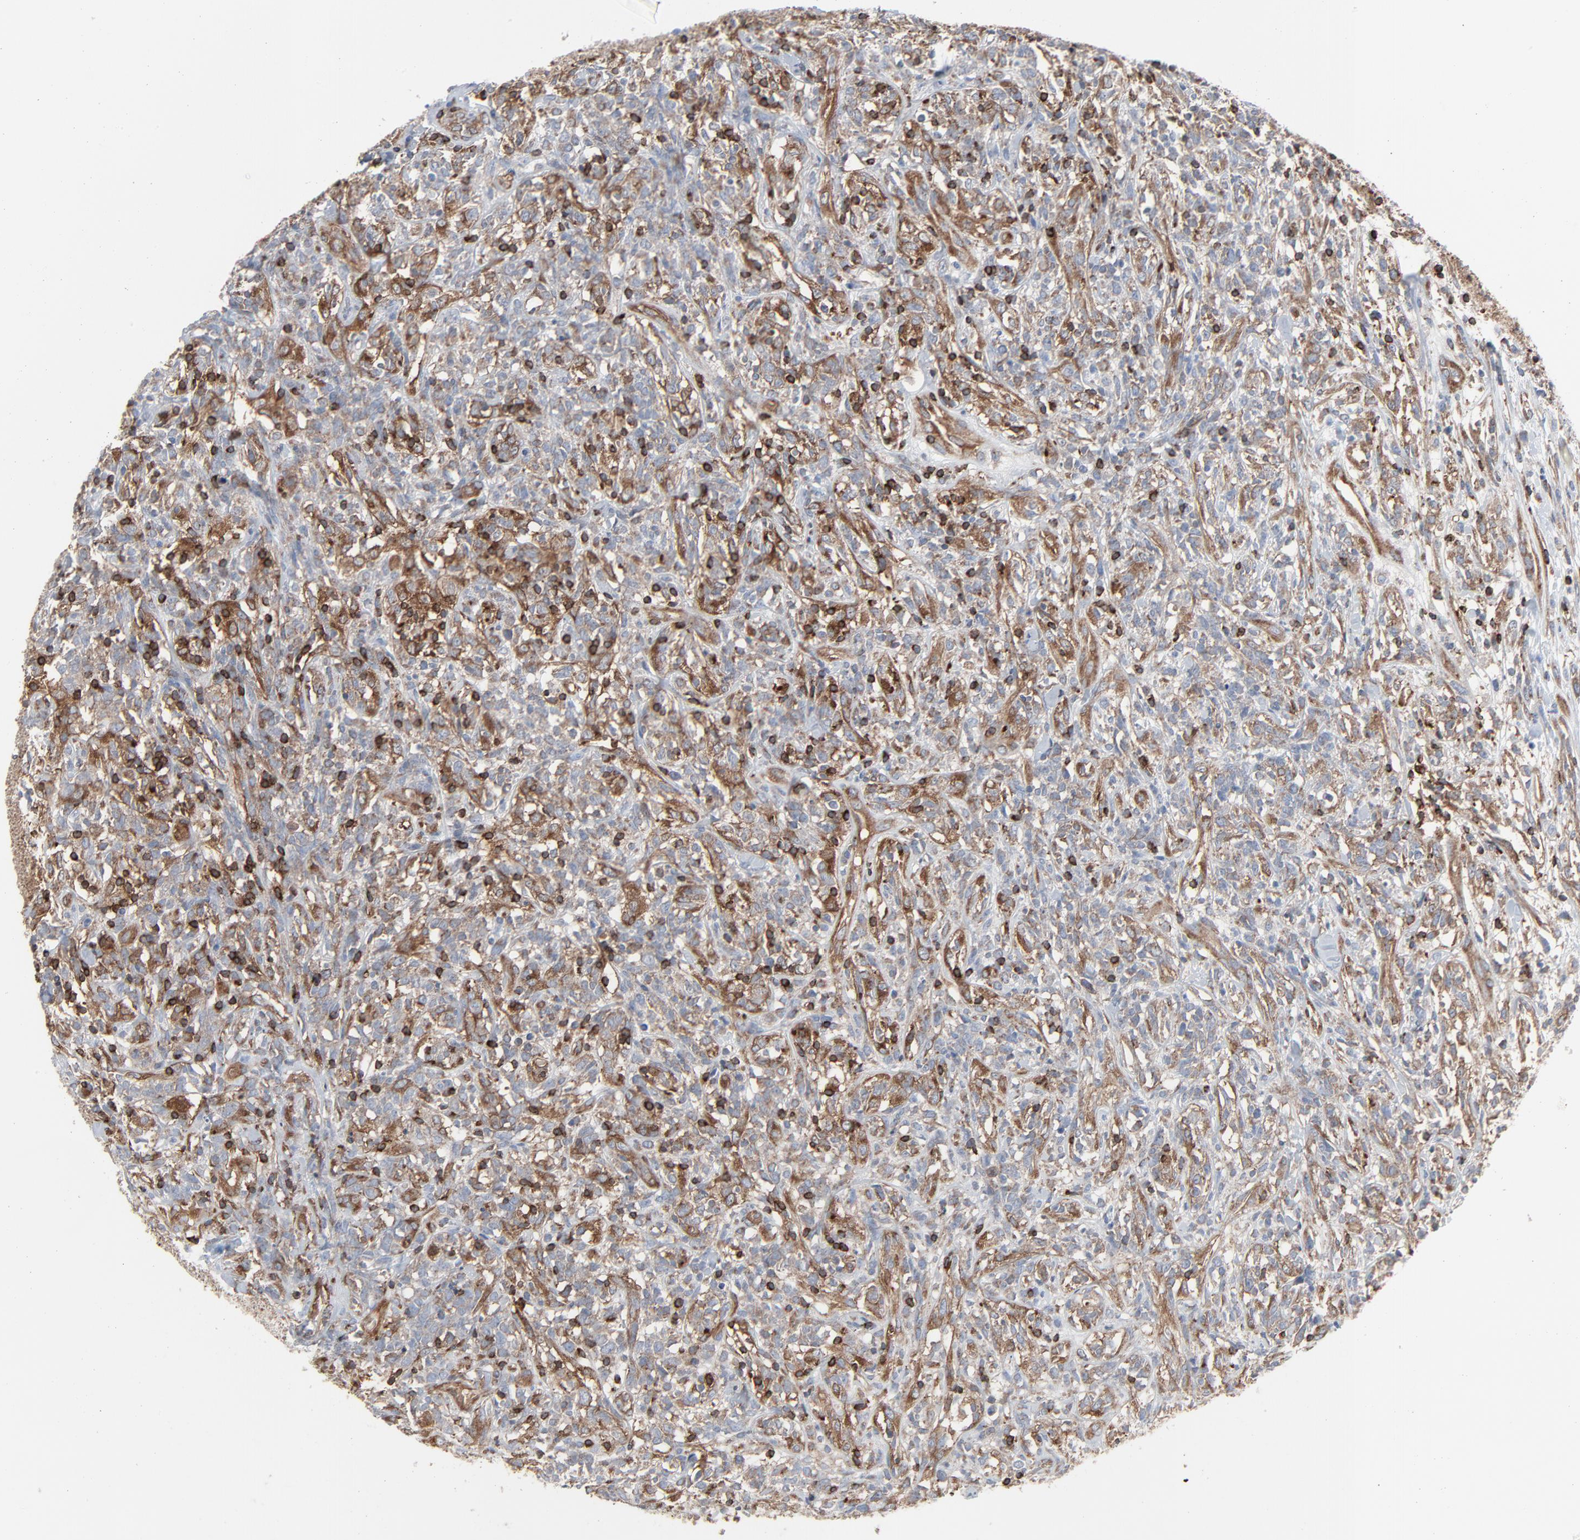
{"staining": {"intensity": "moderate", "quantity": "25%-75%", "location": "cytoplasmic/membranous"}, "tissue": "lymphoma", "cell_type": "Tumor cells", "image_type": "cancer", "snomed": [{"axis": "morphology", "description": "Malignant lymphoma, non-Hodgkin's type, High grade"}, {"axis": "topography", "description": "Lymph node"}], "caption": "Brown immunohistochemical staining in human lymphoma demonstrates moderate cytoplasmic/membranous expression in approximately 25%-75% of tumor cells.", "gene": "OPTN", "patient": {"sex": "female", "age": 73}}